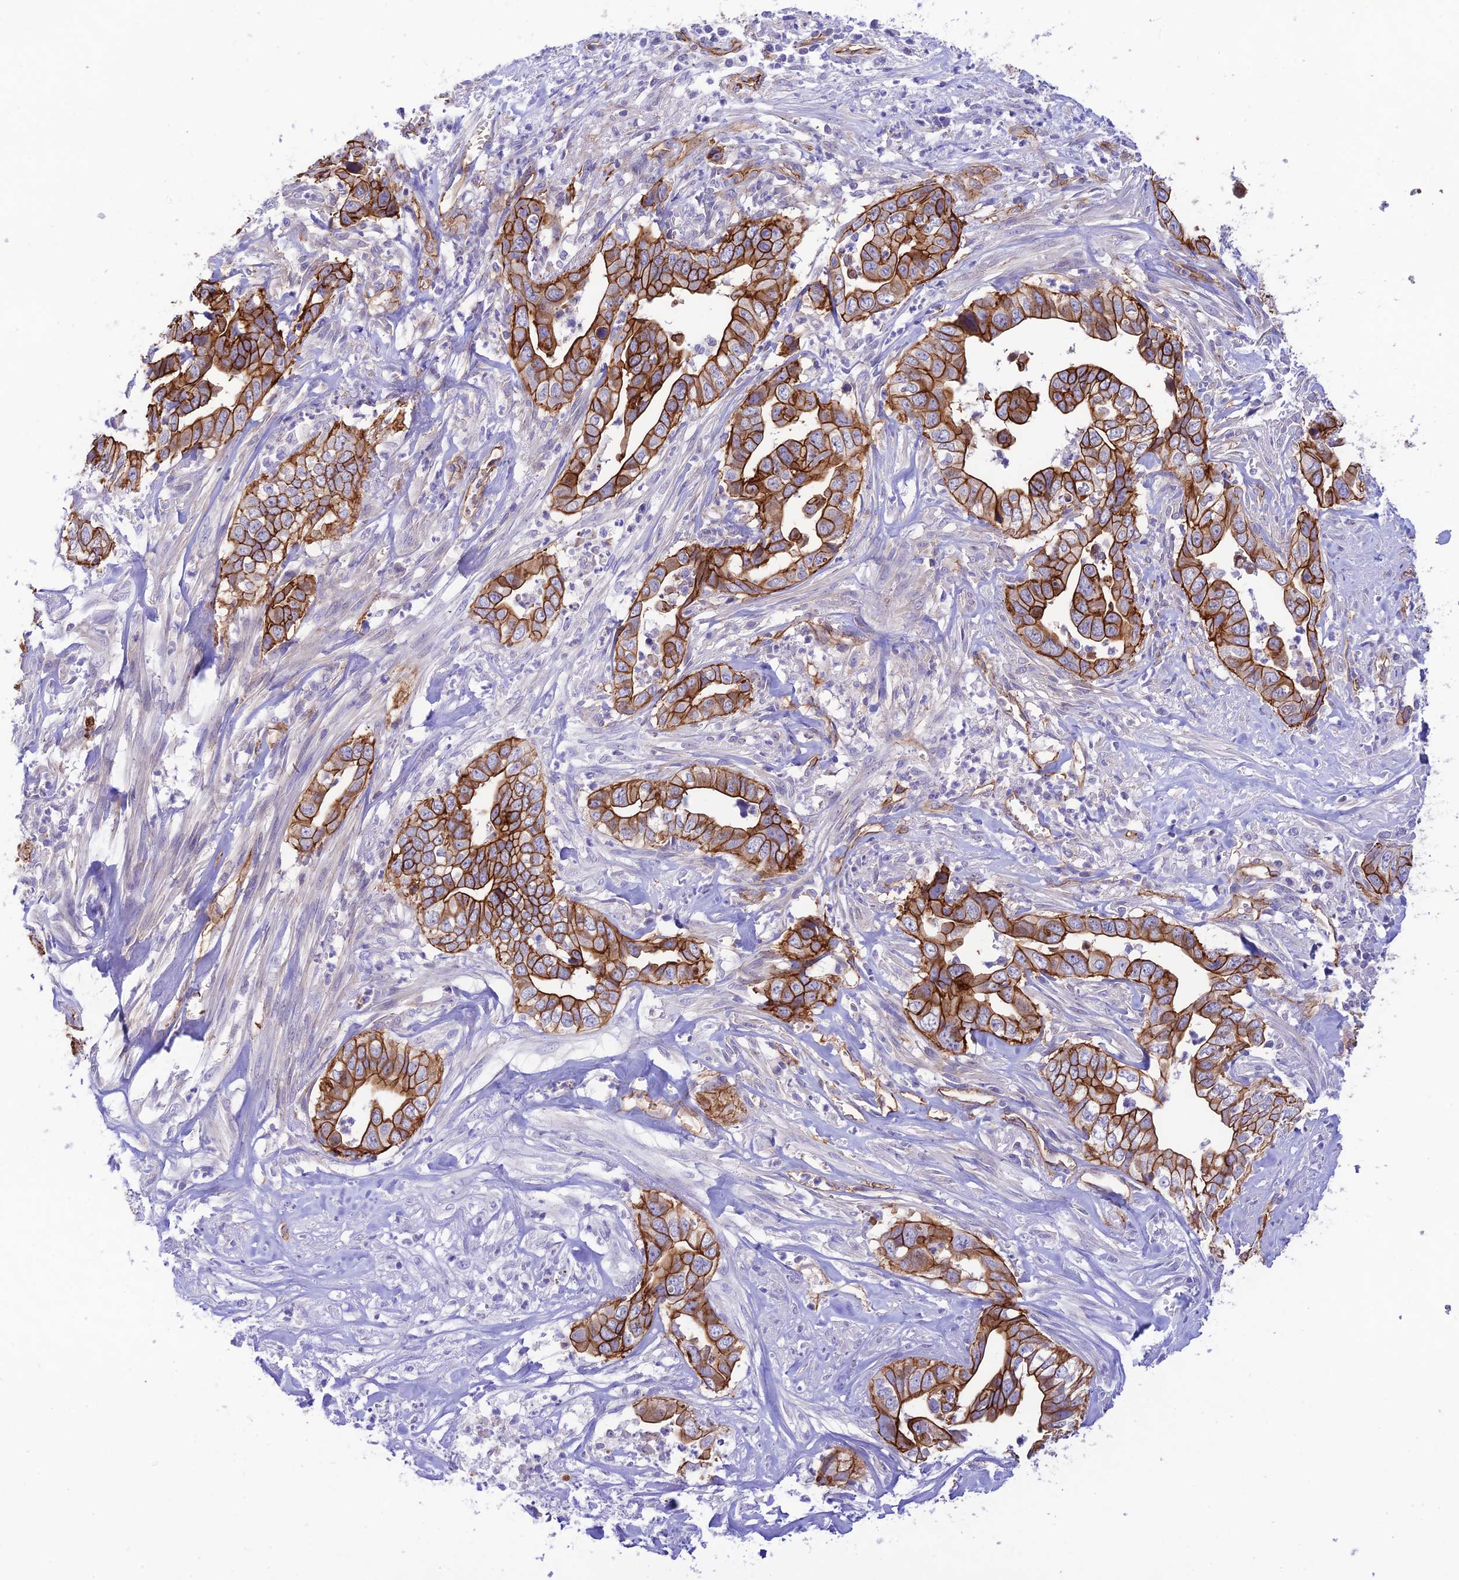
{"staining": {"intensity": "strong", "quantity": ">75%", "location": "cytoplasmic/membranous"}, "tissue": "liver cancer", "cell_type": "Tumor cells", "image_type": "cancer", "snomed": [{"axis": "morphology", "description": "Cholangiocarcinoma"}, {"axis": "topography", "description": "Liver"}], "caption": "Approximately >75% of tumor cells in human liver cancer (cholangiocarcinoma) demonstrate strong cytoplasmic/membranous protein expression as visualized by brown immunohistochemical staining.", "gene": "YPEL5", "patient": {"sex": "female", "age": 79}}